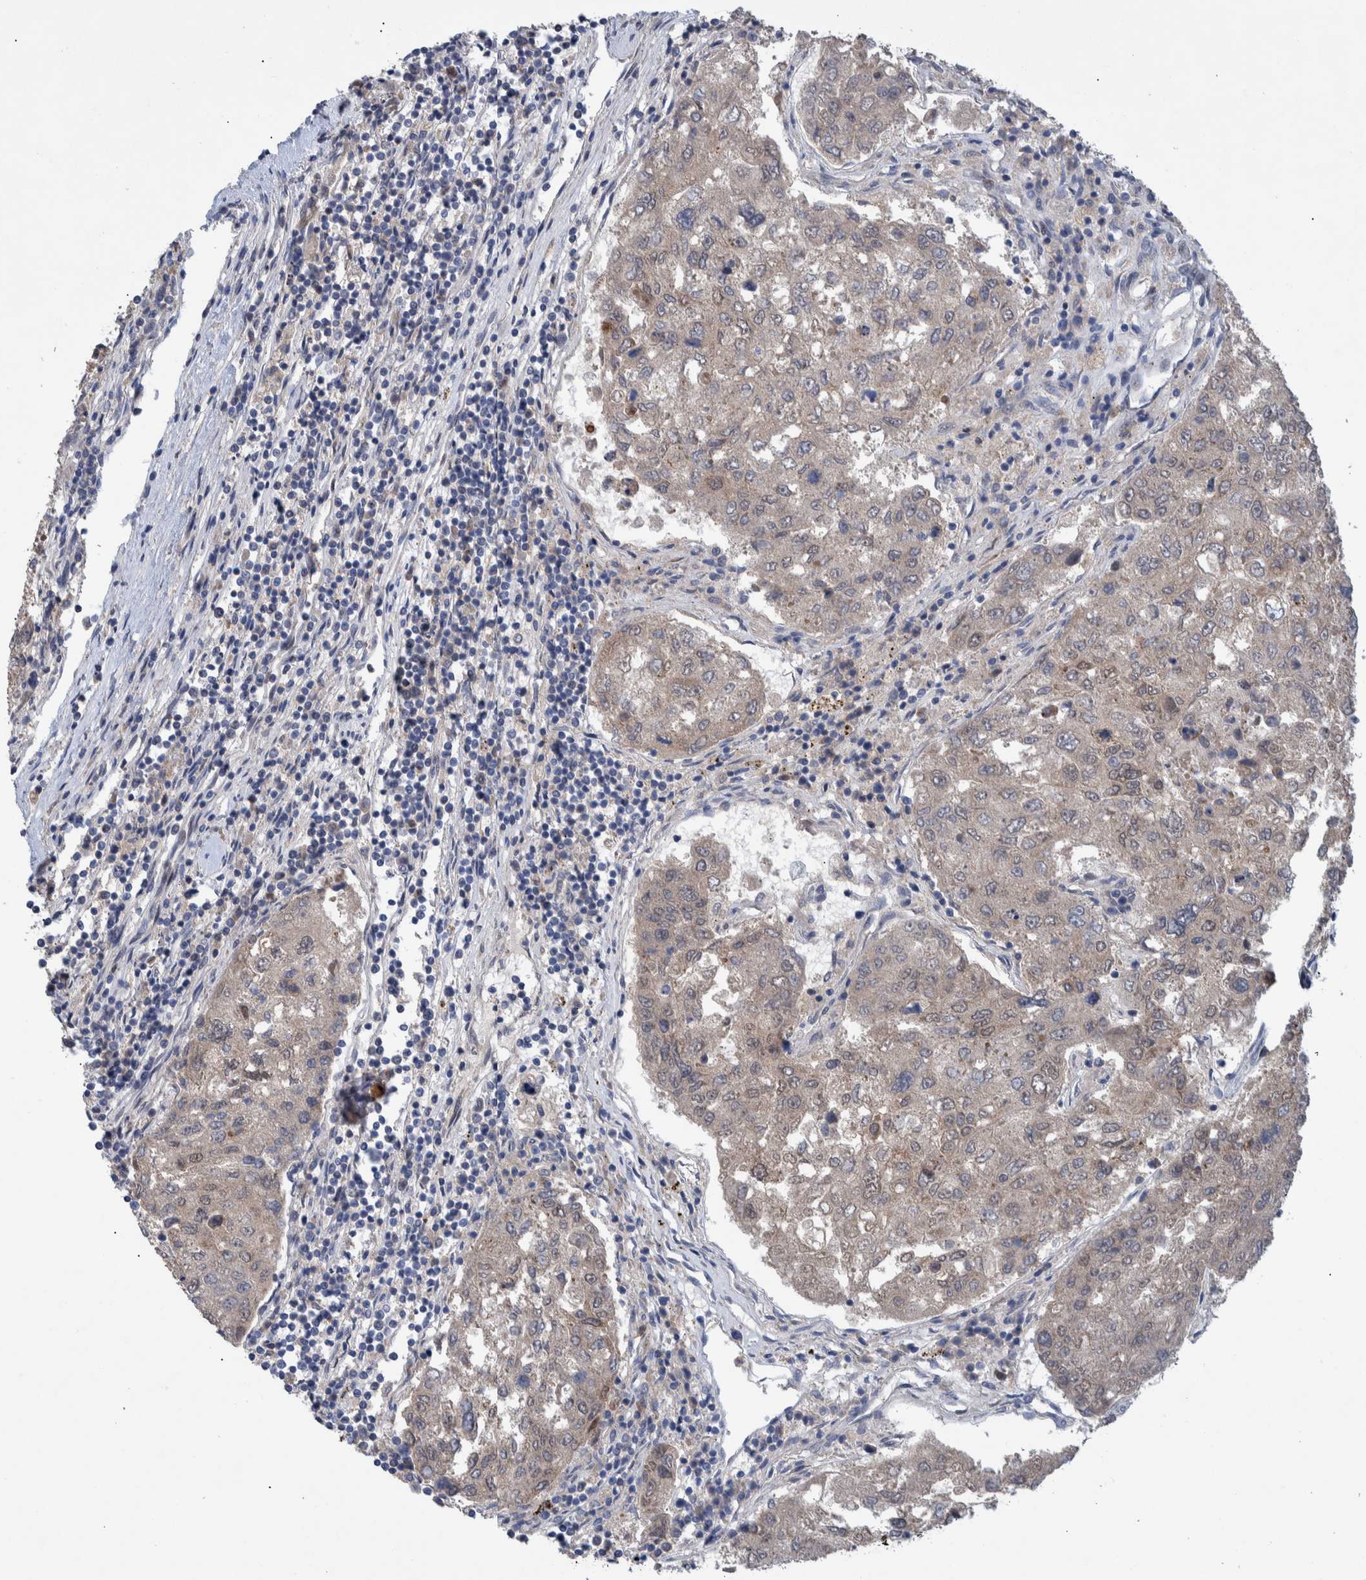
{"staining": {"intensity": "weak", "quantity": ">75%", "location": "cytoplasmic/membranous"}, "tissue": "urothelial cancer", "cell_type": "Tumor cells", "image_type": "cancer", "snomed": [{"axis": "morphology", "description": "Urothelial carcinoma, High grade"}, {"axis": "topography", "description": "Lymph node"}, {"axis": "topography", "description": "Urinary bladder"}], "caption": "Tumor cells reveal low levels of weak cytoplasmic/membranous positivity in about >75% of cells in high-grade urothelial carcinoma.", "gene": "ESRP1", "patient": {"sex": "male", "age": 51}}